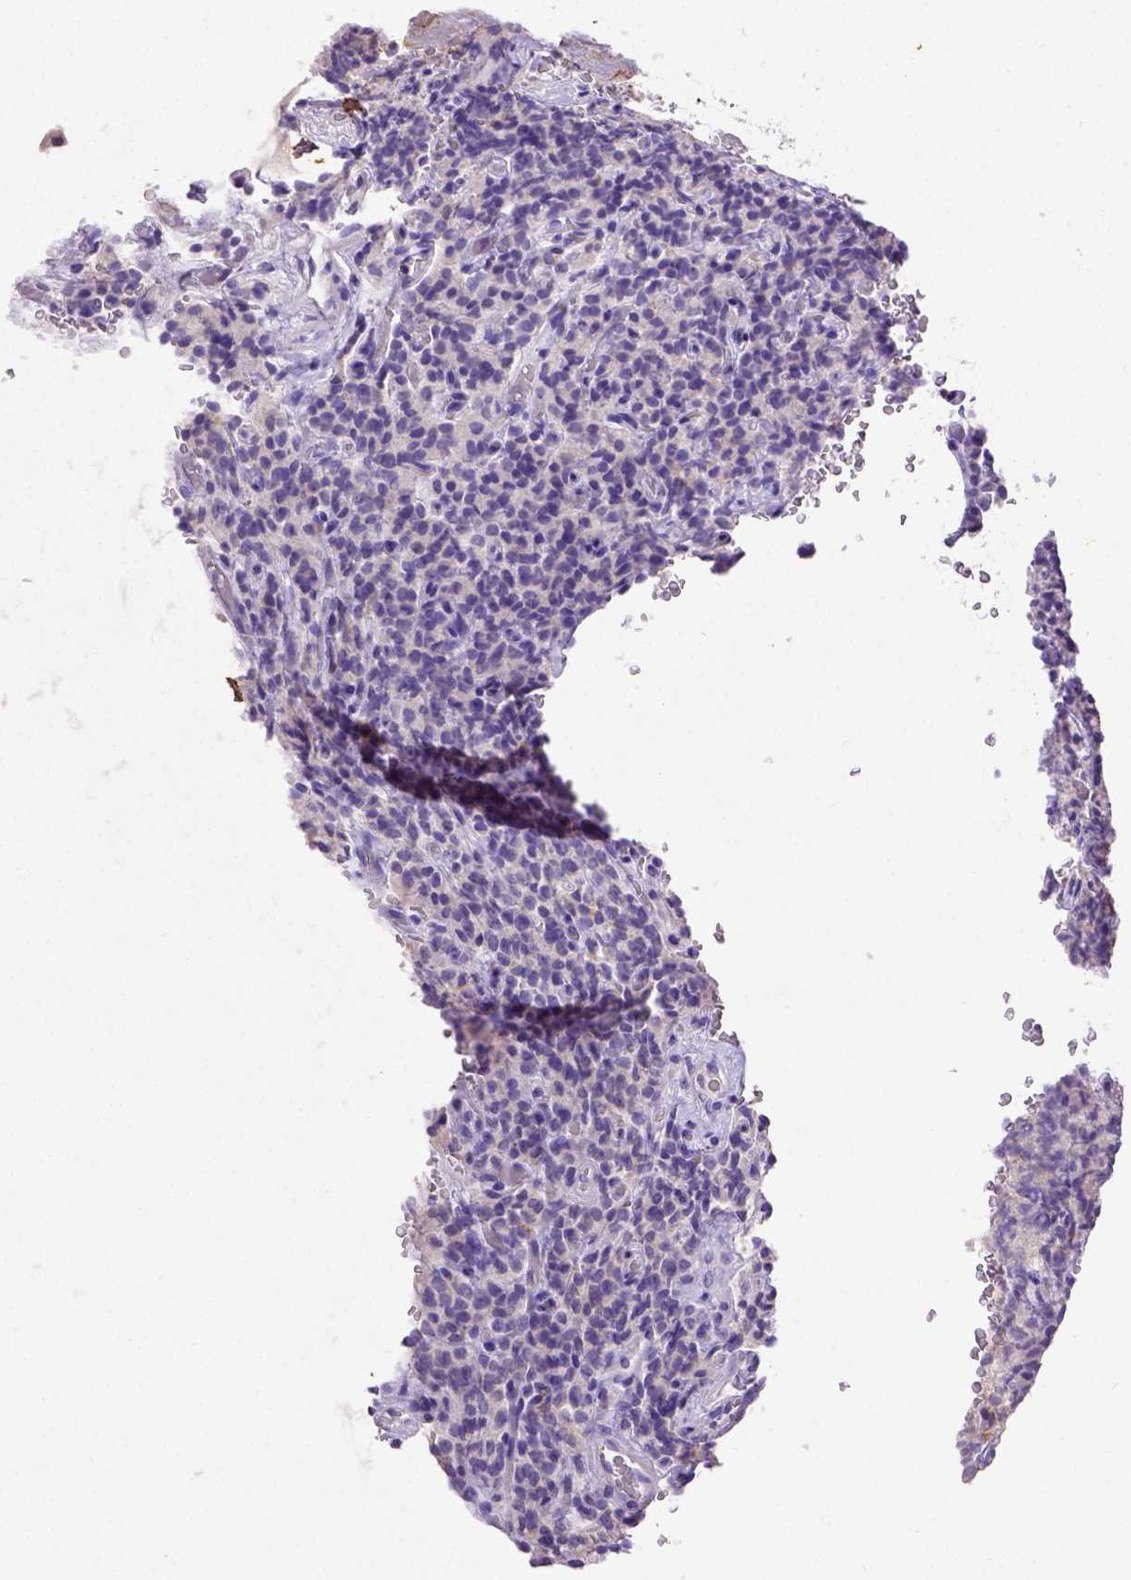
{"staining": {"intensity": "negative", "quantity": "none", "location": "none"}, "tissue": "carcinoid", "cell_type": "Tumor cells", "image_type": "cancer", "snomed": [{"axis": "morphology", "description": "Carcinoid, malignant, NOS"}, {"axis": "topography", "description": "Pancreas"}], "caption": "Protein analysis of malignant carcinoid exhibits no significant staining in tumor cells.", "gene": "B3GAT1", "patient": {"sex": "male", "age": 36}}